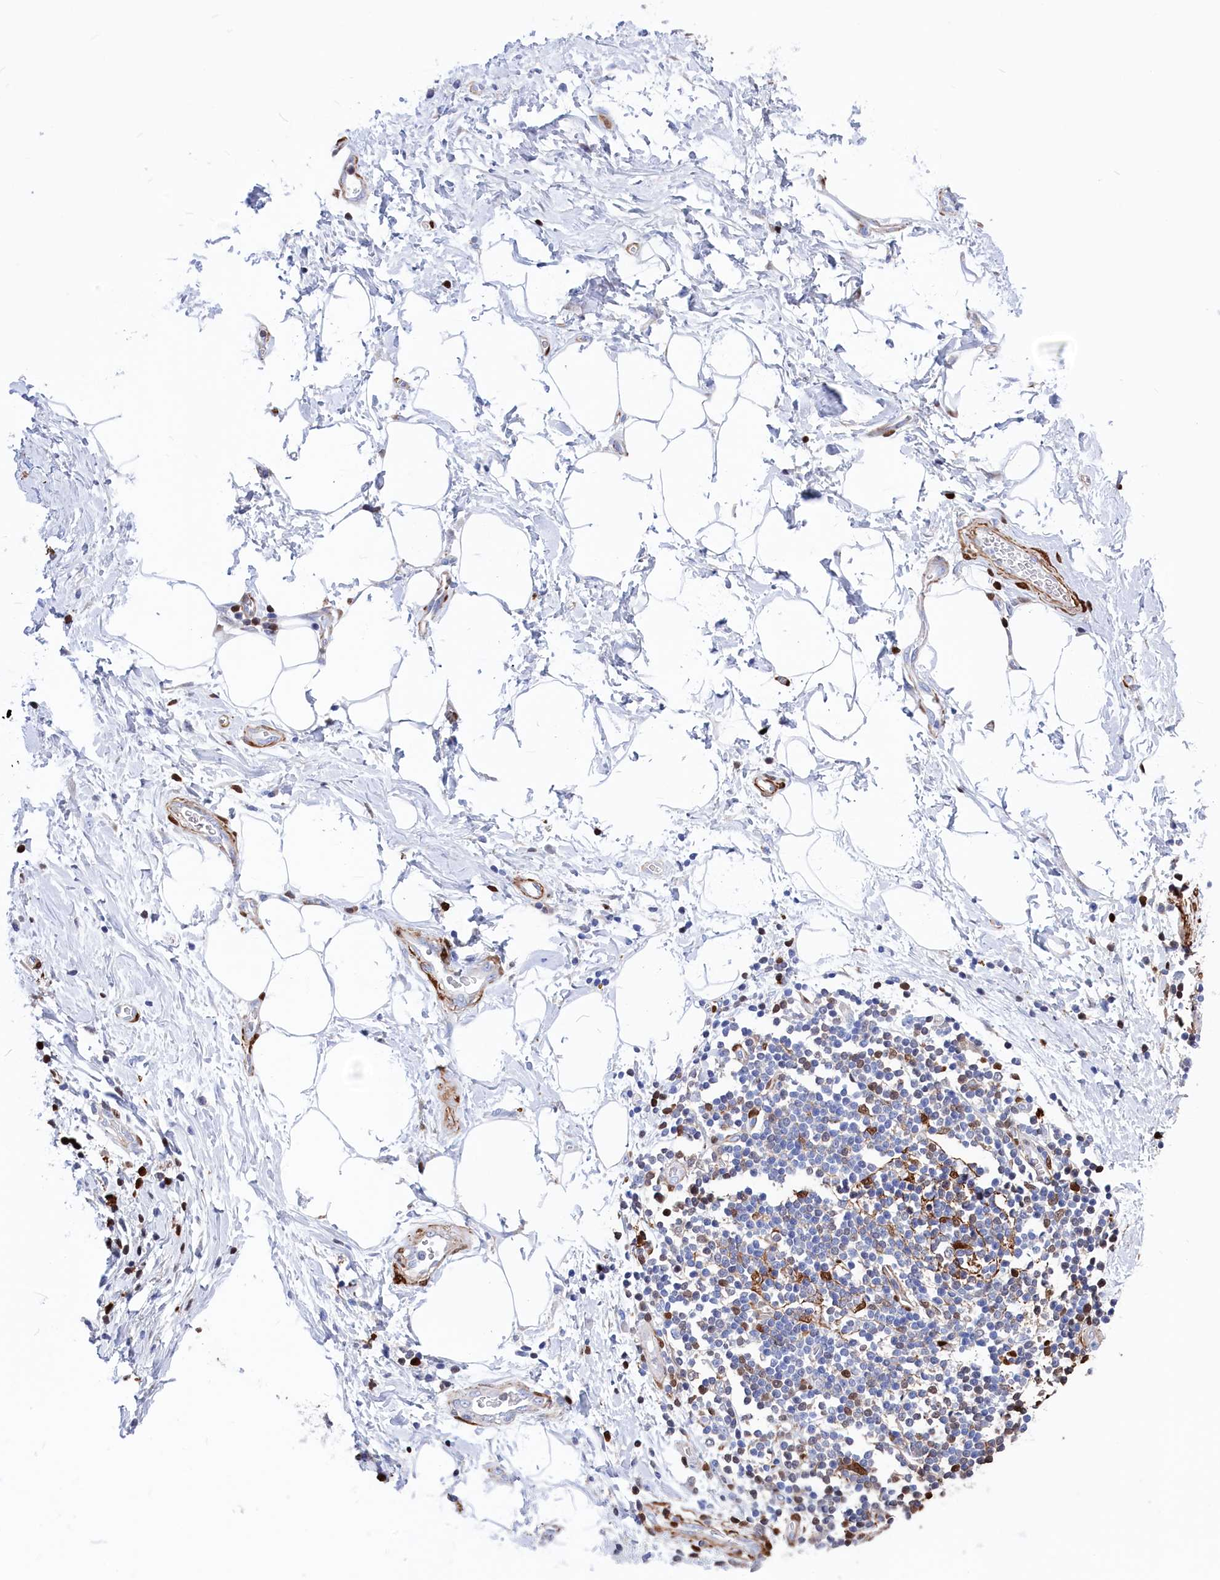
{"staining": {"intensity": "moderate", "quantity": "25%-75%", "location": "nuclear"}, "tissue": "adipose tissue", "cell_type": "Adipocytes", "image_type": "normal", "snomed": [{"axis": "morphology", "description": "Normal tissue, NOS"}, {"axis": "morphology", "description": "Adenocarcinoma, NOS"}, {"axis": "topography", "description": "Pancreas"}, {"axis": "topography", "description": "Peripheral nerve tissue"}], "caption": "Immunohistochemistry image of normal adipose tissue: adipose tissue stained using immunohistochemistry (IHC) displays medium levels of moderate protein expression localized specifically in the nuclear of adipocytes, appearing as a nuclear brown color.", "gene": "CRIP1", "patient": {"sex": "male", "age": 59}}